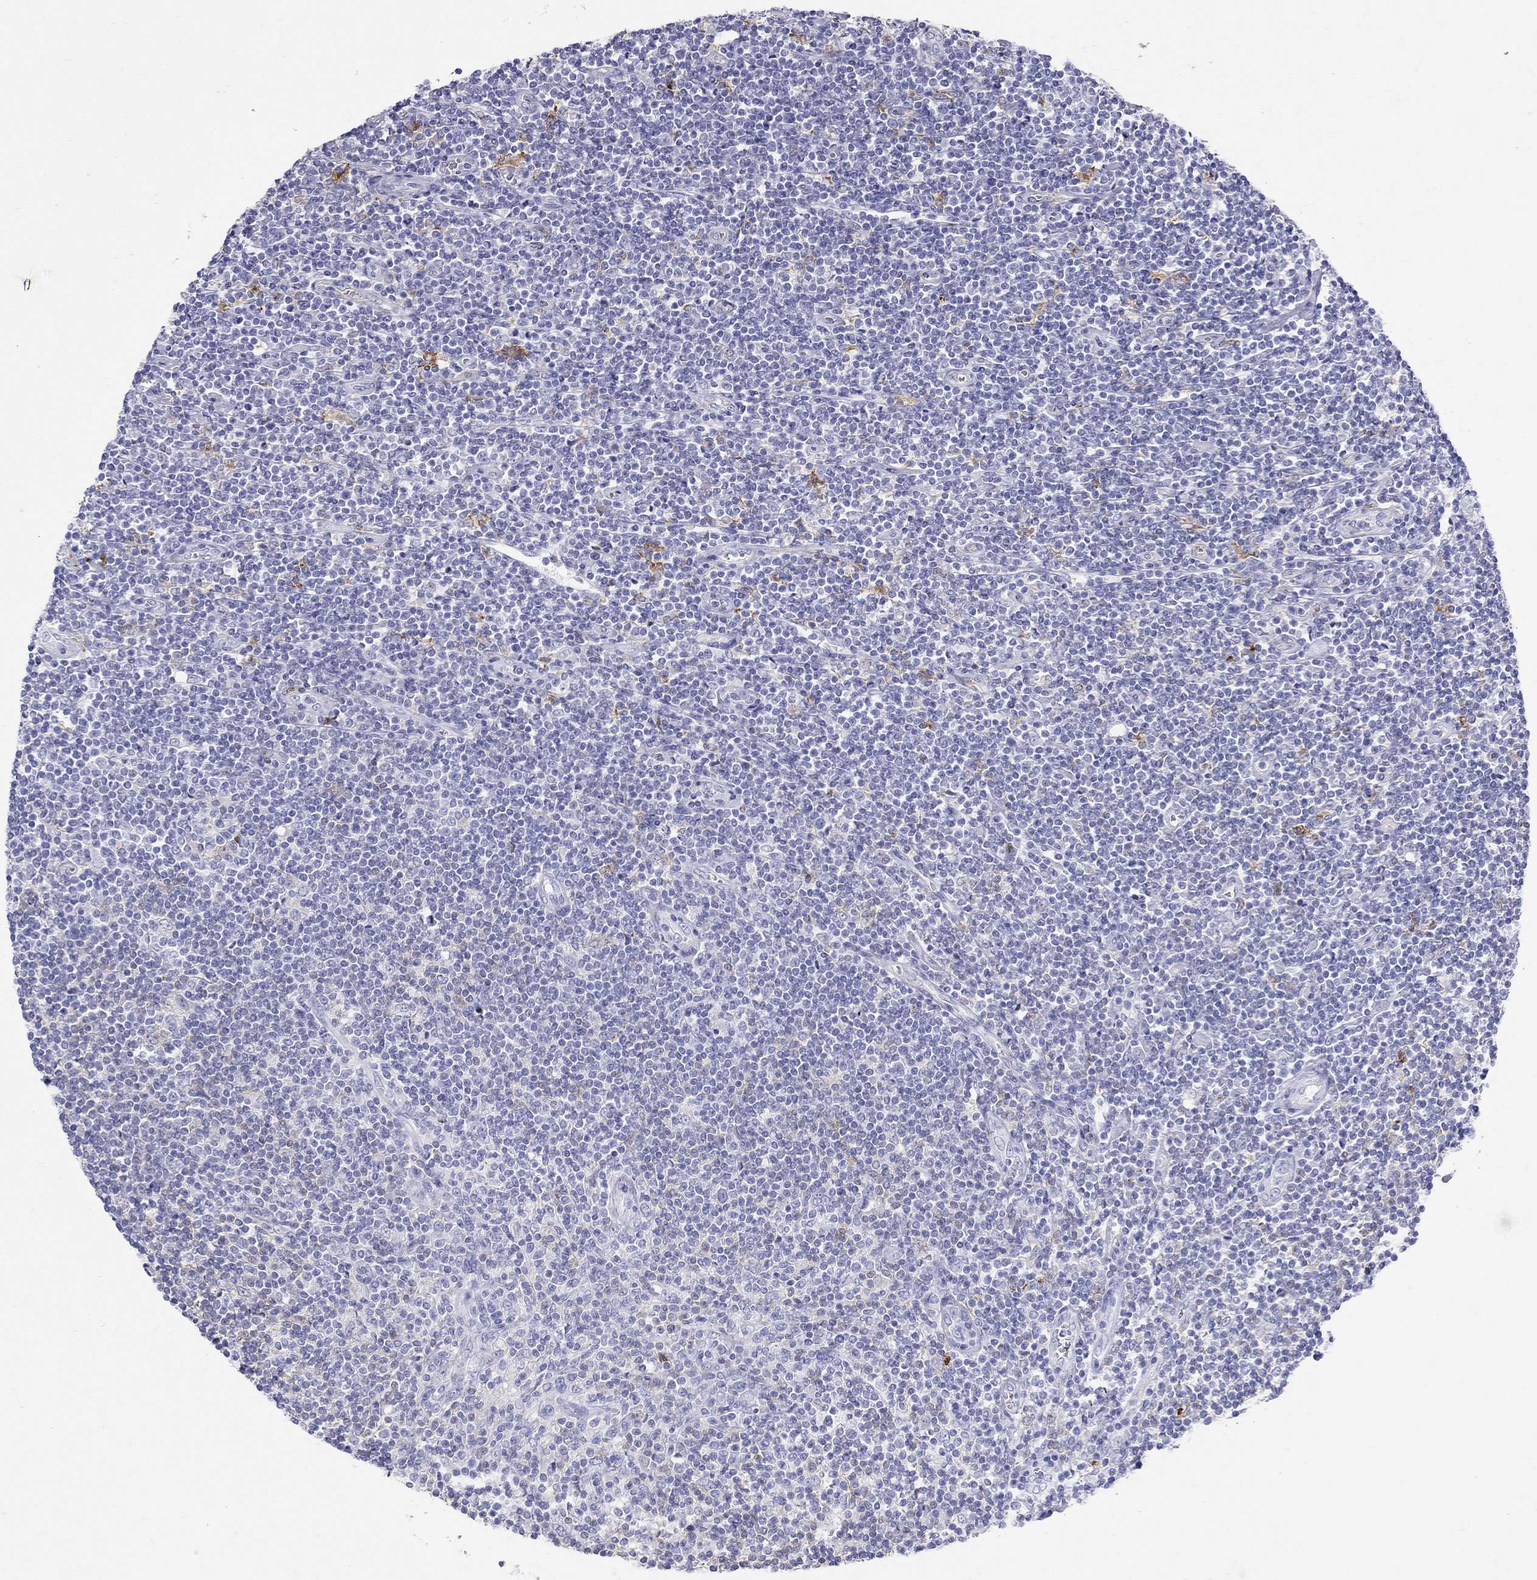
{"staining": {"intensity": "negative", "quantity": "none", "location": "none"}, "tissue": "lymphoma", "cell_type": "Tumor cells", "image_type": "cancer", "snomed": [{"axis": "morphology", "description": "Hodgkin's disease, NOS"}, {"axis": "topography", "description": "Lymph node"}], "caption": "An immunohistochemistry photomicrograph of lymphoma is shown. There is no staining in tumor cells of lymphoma.", "gene": "HLA-DQB2", "patient": {"sex": "male", "age": 40}}